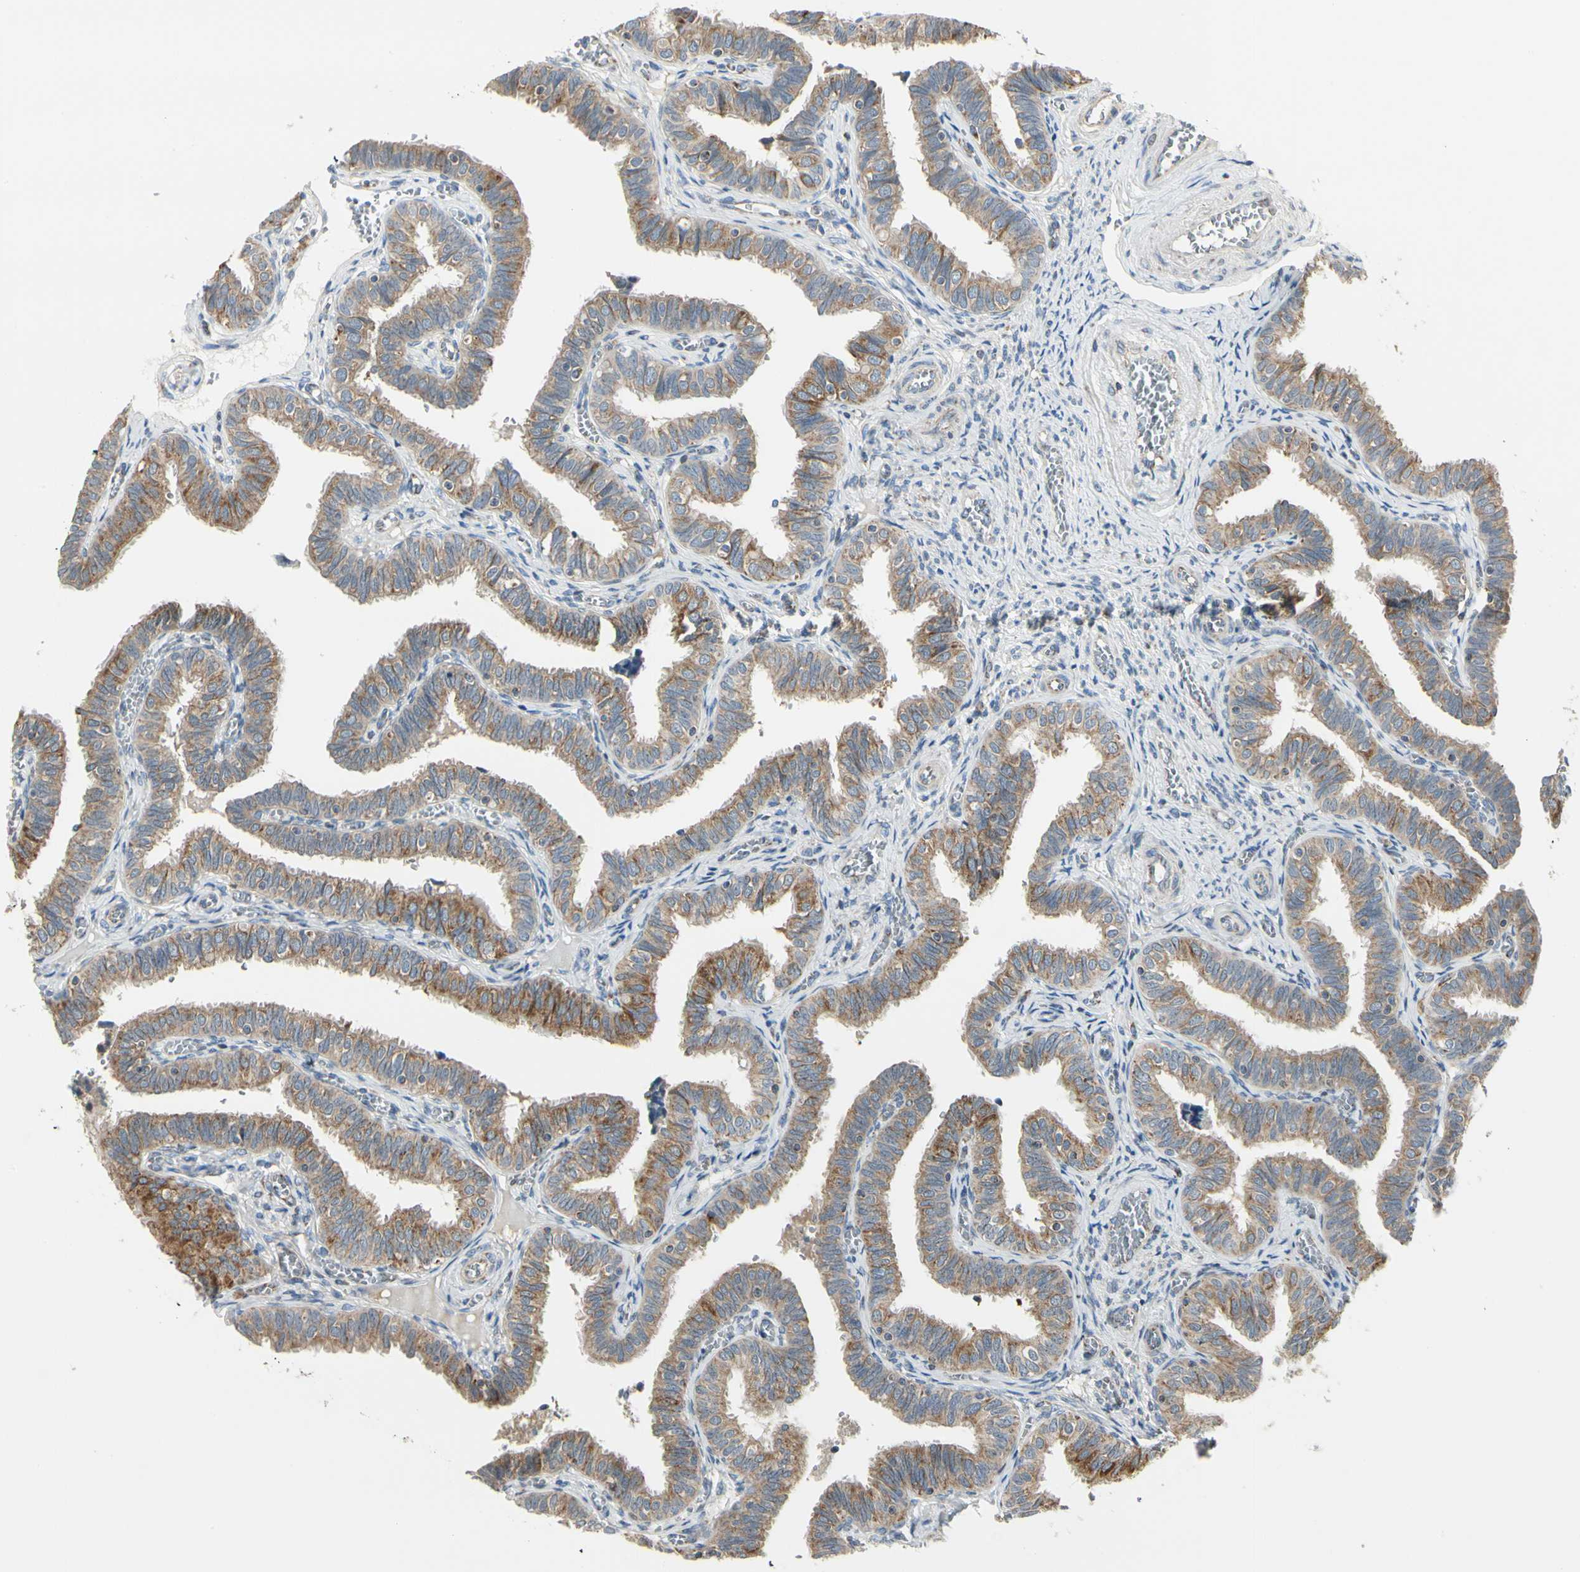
{"staining": {"intensity": "strong", "quantity": ">75%", "location": "cytoplasmic/membranous"}, "tissue": "fallopian tube", "cell_type": "Glandular cells", "image_type": "normal", "snomed": [{"axis": "morphology", "description": "Normal tissue, NOS"}, {"axis": "topography", "description": "Fallopian tube"}], "caption": "IHC of unremarkable human fallopian tube shows high levels of strong cytoplasmic/membranous staining in about >75% of glandular cells.", "gene": "ANKS6", "patient": {"sex": "female", "age": 46}}